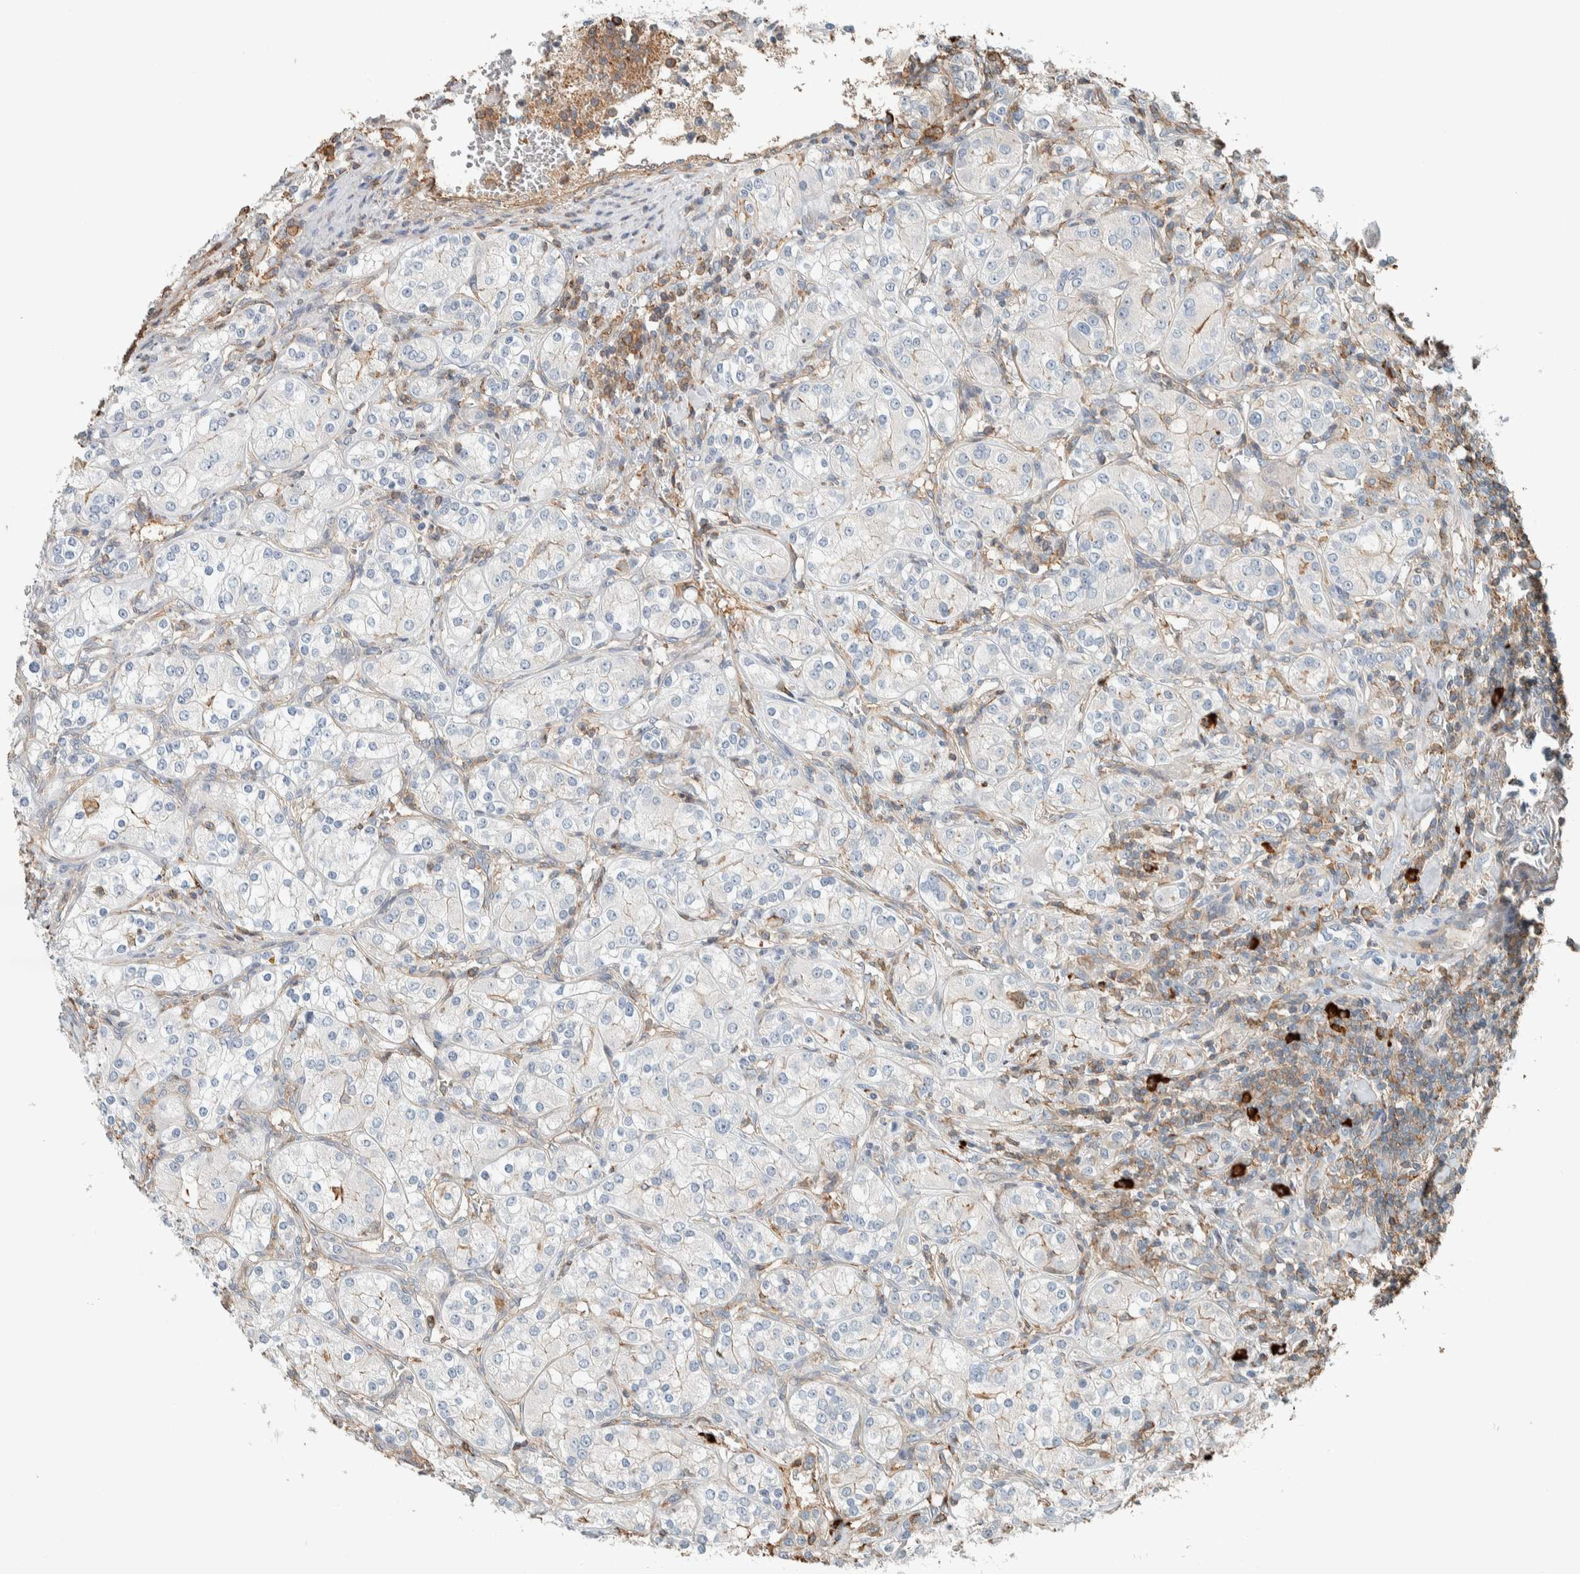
{"staining": {"intensity": "negative", "quantity": "none", "location": "none"}, "tissue": "renal cancer", "cell_type": "Tumor cells", "image_type": "cancer", "snomed": [{"axis": "morphology", "description": "Adenocarcinoma, NOS"}, {"axis": "topography", "description": "Kidney"}], "caption": "Renal cancer was stained to show a protein in brown. There is no significant staining in tumor cells.", "gene": "CTBP2", "patient": {"sex": "male", "age": 77}}